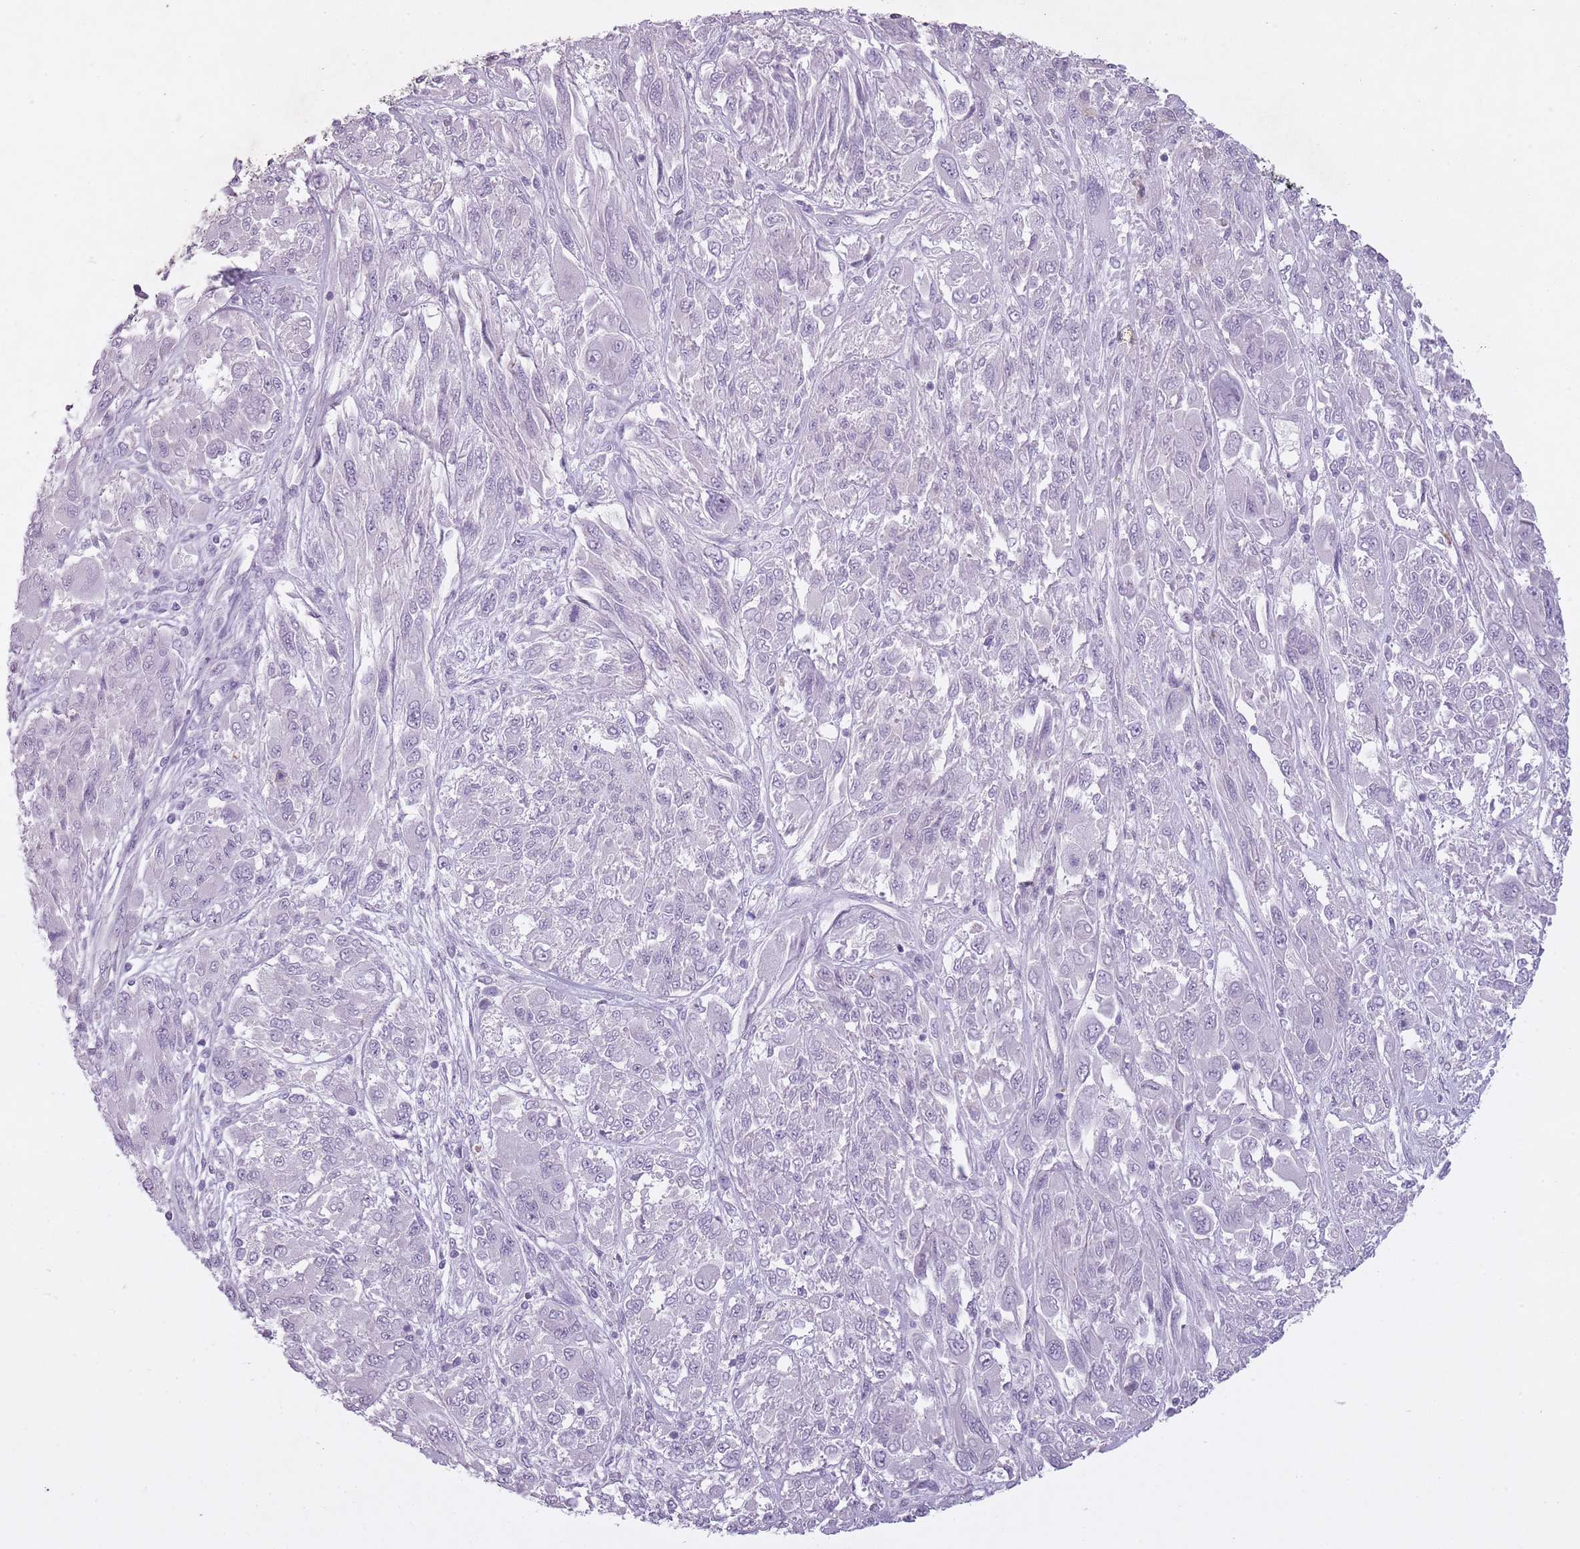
{"staining": {"intensity": "negative", "quantity": "none", "location": "none"}, "tissue": "melanoma", "cell_type": "Tumor cells", "image_type": "cancer", "snomed": [{"axis": "morphology", "description": "Malignant melanoma, NOS"}, {"axis": "topography", "description": "Skin"}], "caption": "High magnification brightfield microscopy of malignant melanoma stained with DAB (brown) and counterstained with hematoxylin (blue): tumor cells show no significant positivity.", "gene": "RFX4", "patient": {"sex": "female", "age": 91}}